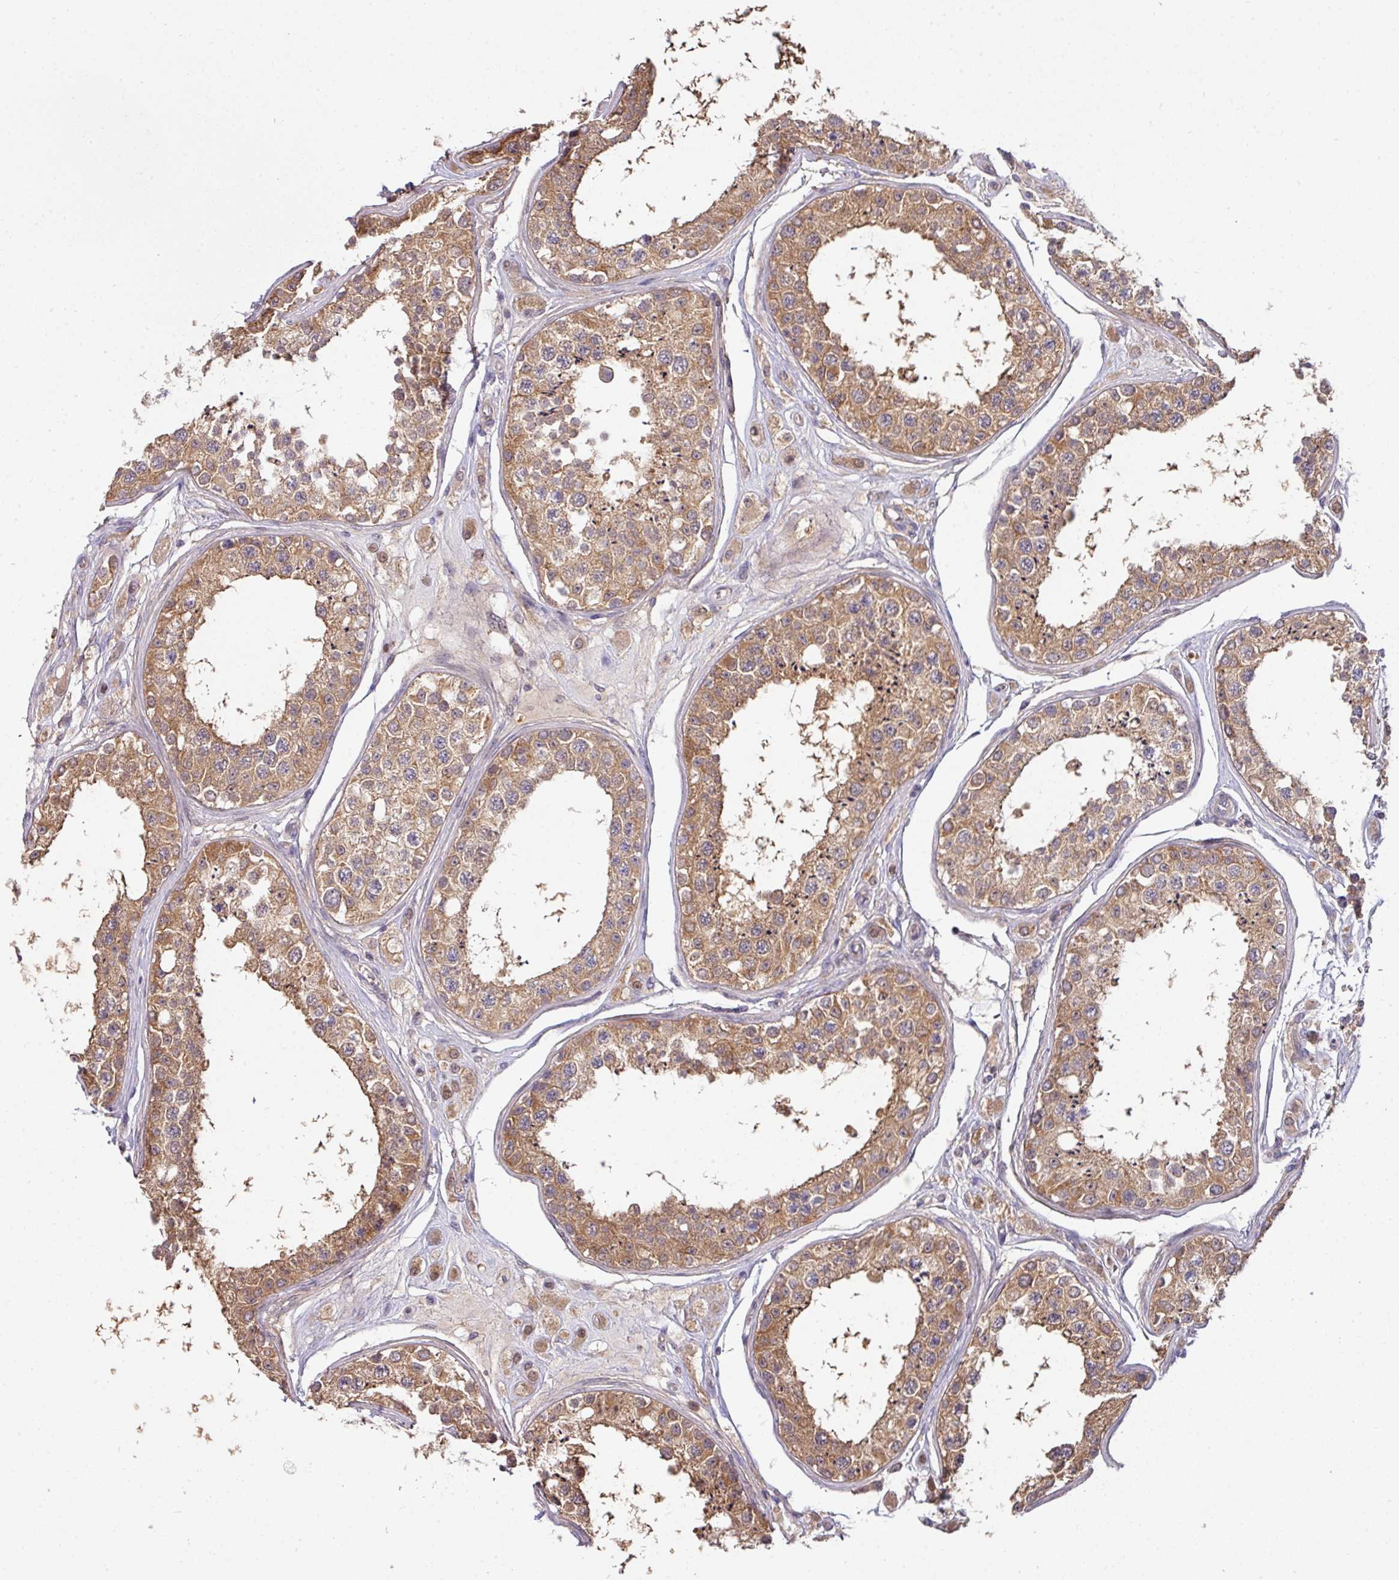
{"staining": {"intensity": "moderate", "quantity": ">75%", "location": "cytoplasmic/membranous"}, "tissue": "testis", "cell_type": "Cells in seminiferous ducts", "image_type": "normal", "snomed": [{"axis": "morphology", "description": "Normal tissue, NOS"}, {"axis": "topography", "description": "Testis"}], "caption": "Testis stained with immunohistochemistry (IHC) reveals moderate cytoplasmic/membranous positivity in approximately >75% of cells in seminiferous ducts.", "gene": "SLAMF6", "patient": {"sex": "male", "age": 25}}